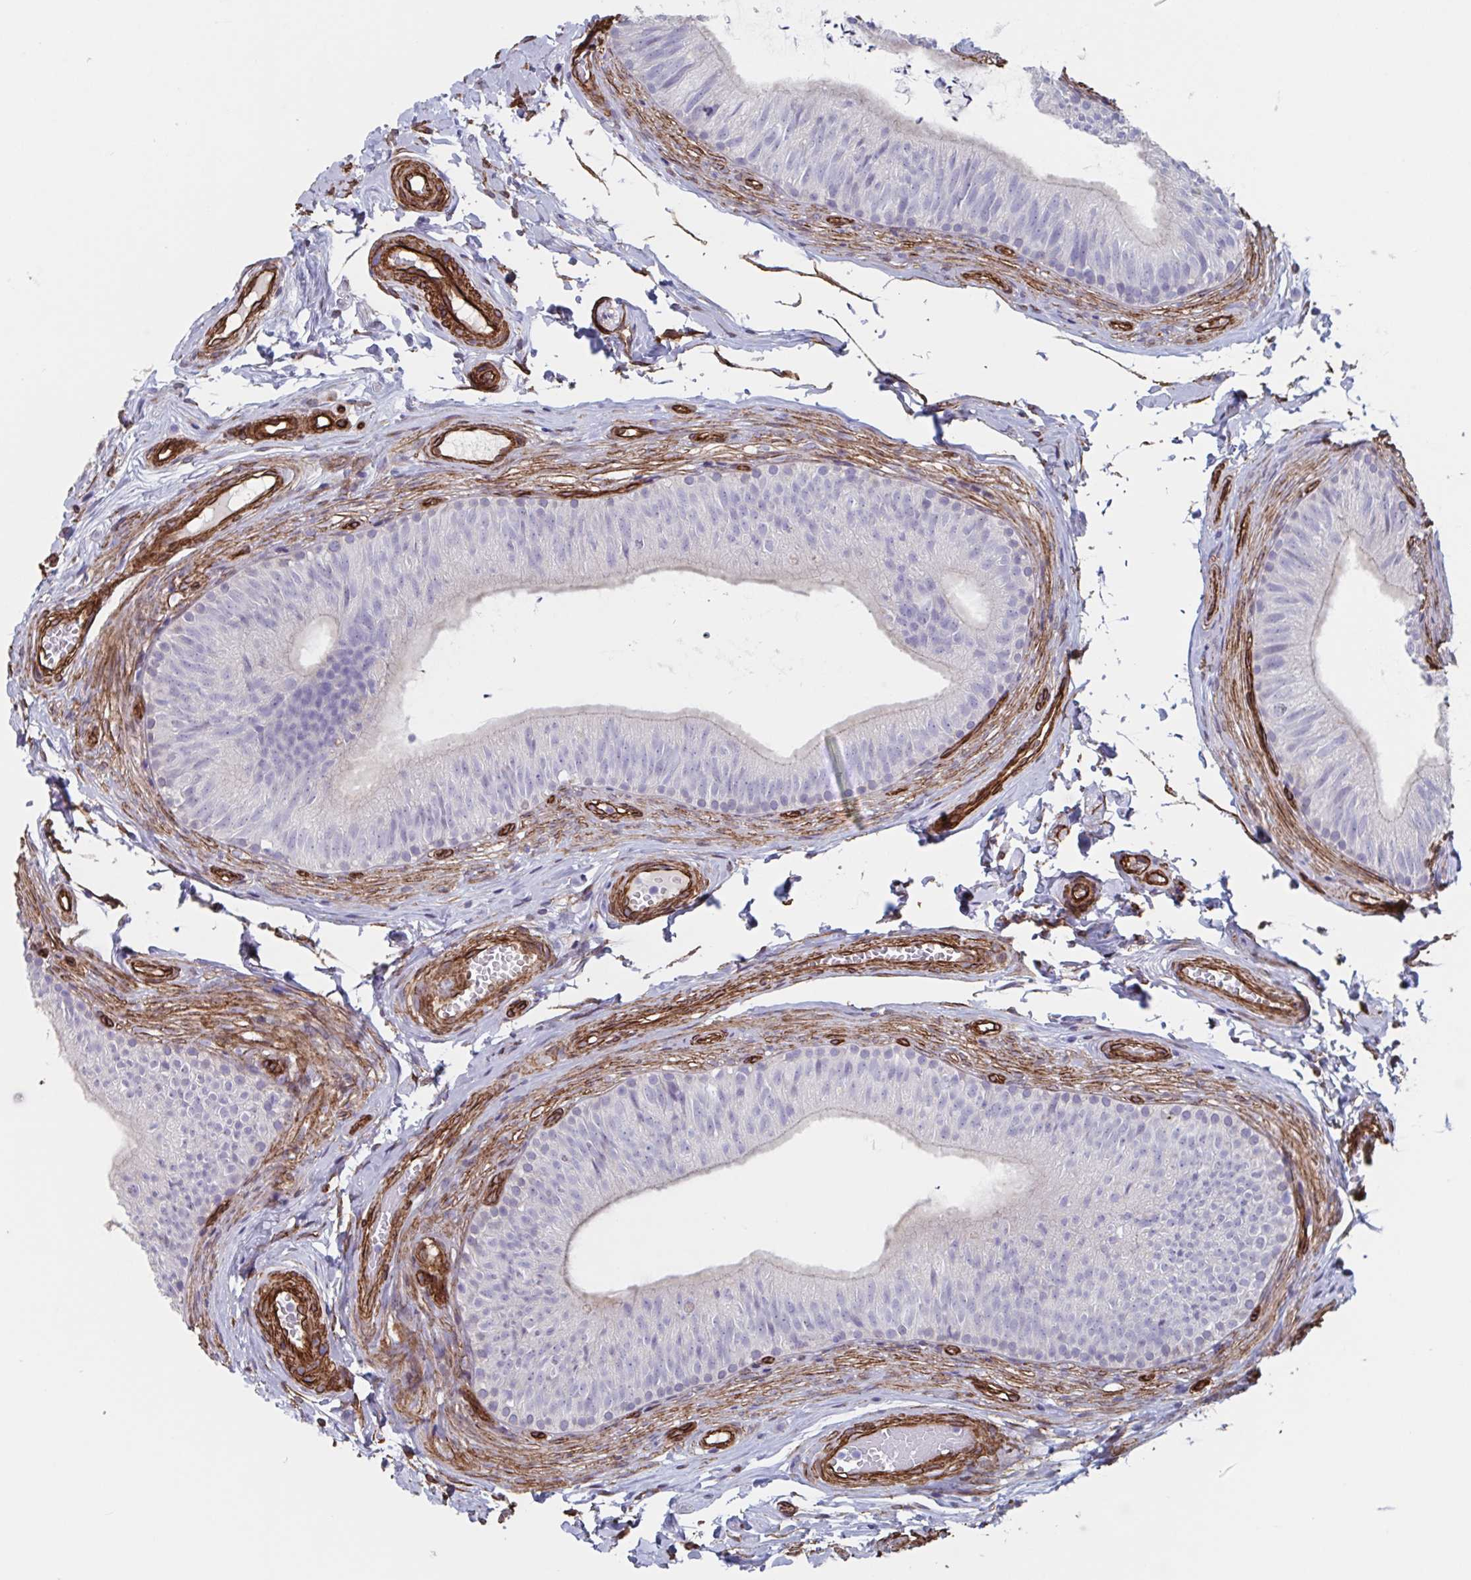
{"staining": {"intensity": "negative", "quantity": "none", "location": "none"}, "tissue": "epididymis", "cell_type": "Glandular cells", "image_type": "normal", "snomed": [{"axis": "morphology", "description": "Normal tissue, NOS"}, {"axis": "topography", "description": "Epididymis, spermatic cord, NOS"}, {"axis": "topography", "description": "Epididymis"}, {"axis": "topography", "description": "Peripheral nerve tissue"}], "caption": "Epididymis stained for a protein using immunohistochemistry exhibits no expression glandular cells.", "gene": "CITED4", "patient": {"sex": "male", "age": 29}}